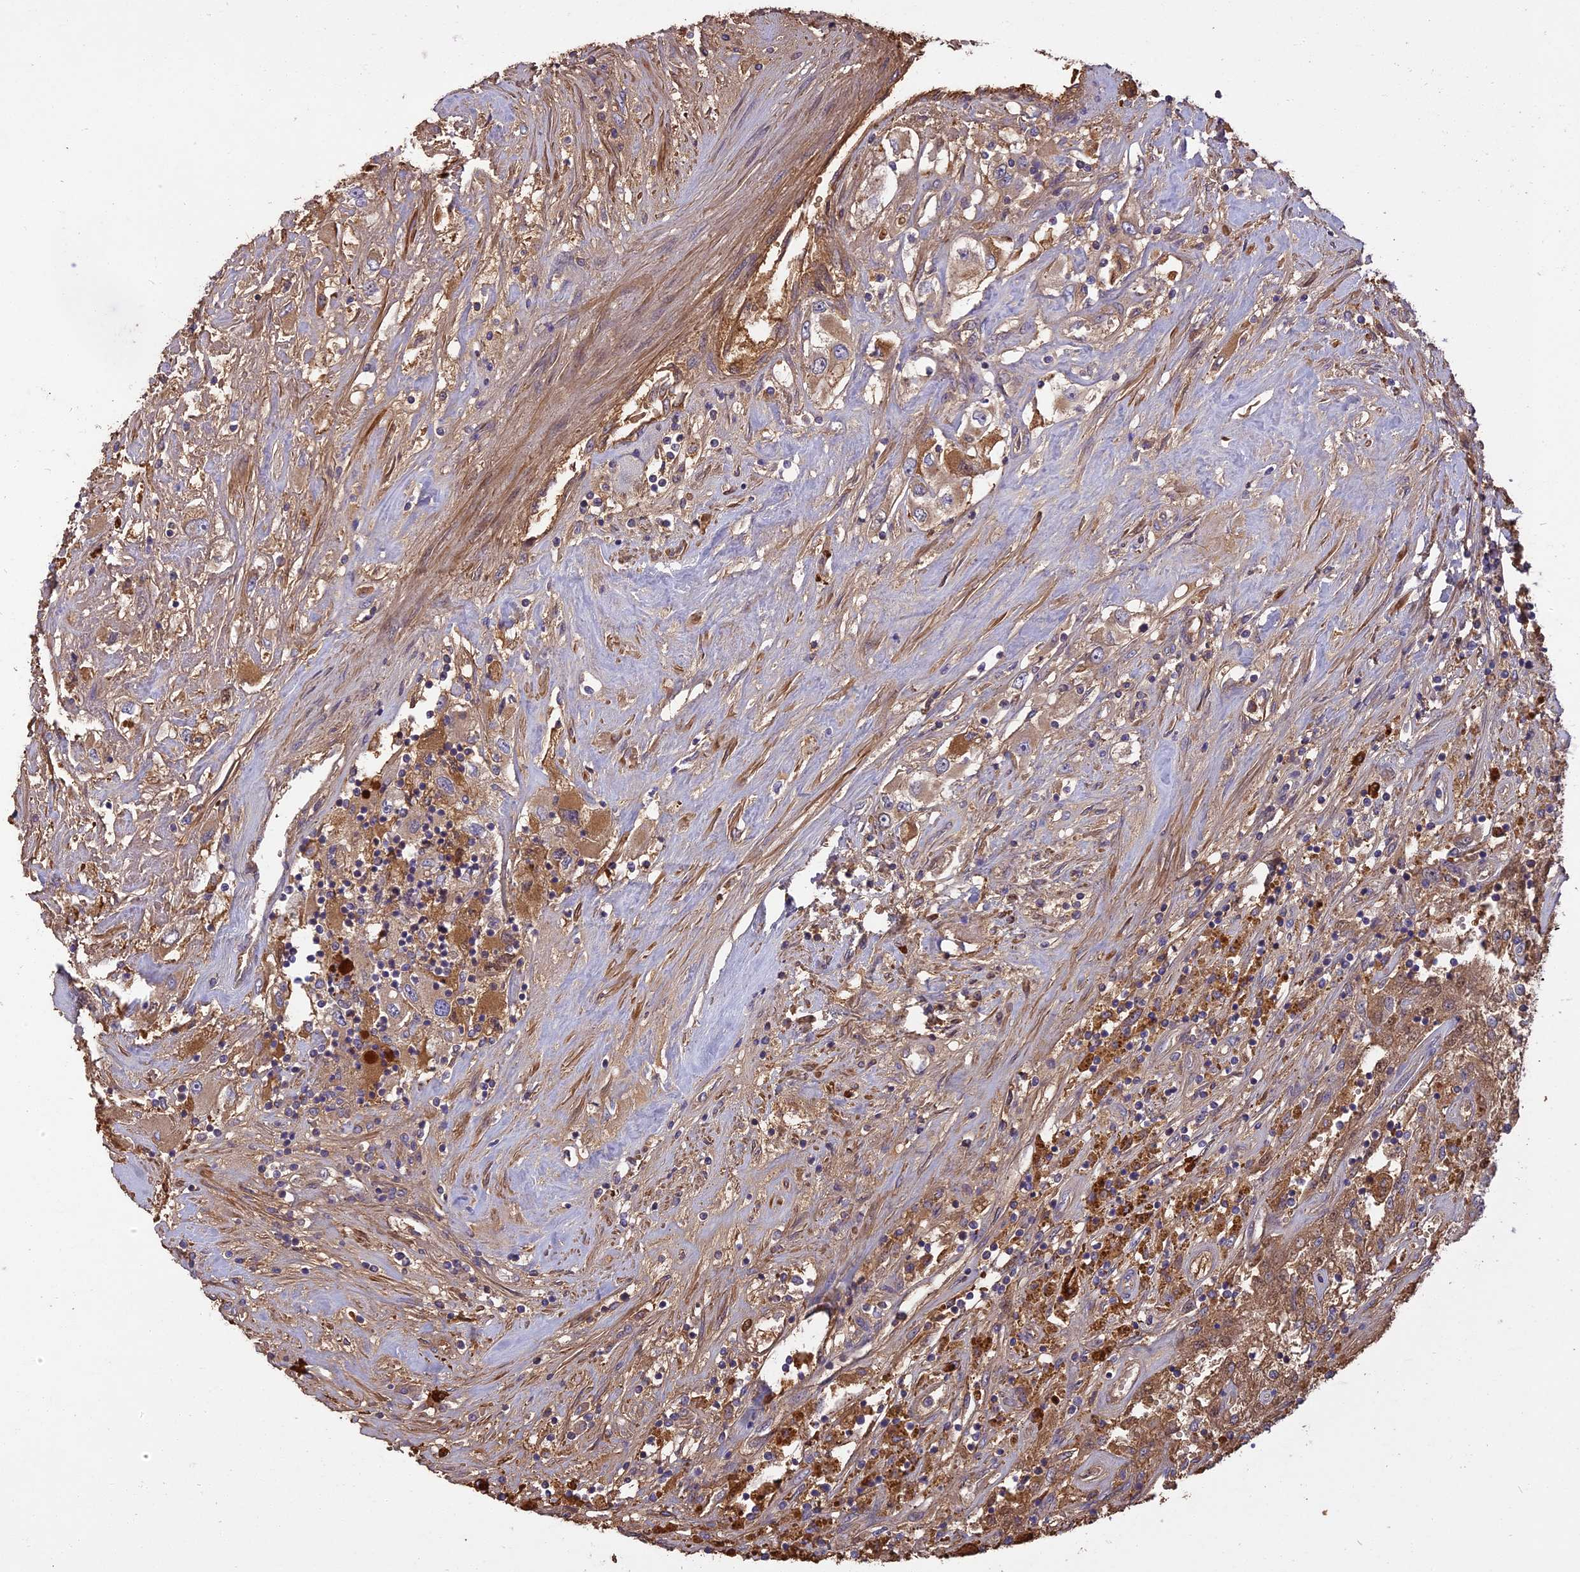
{"staining": {"intensity": "moderate", "quantity": ">75%", "location": "cytoplasmic/membranous"}, "tissue": "renal cancer", "cell_type": "Tumor cells", "image_type": "cancer", "snomed": [{"axis": "morphology", "description": "Adenocarcinoma, NOS"}, {"axis": "topography", "description": "Kidney"}], "caption": "Brown immunohistochemical staining in human renal adenocarcinoma reveals moderate cytoplasmic/membranous staining in about >75% of tumor cells.", "gene": "ERMAP", "patient": {"sex": "female", "age": 52}}